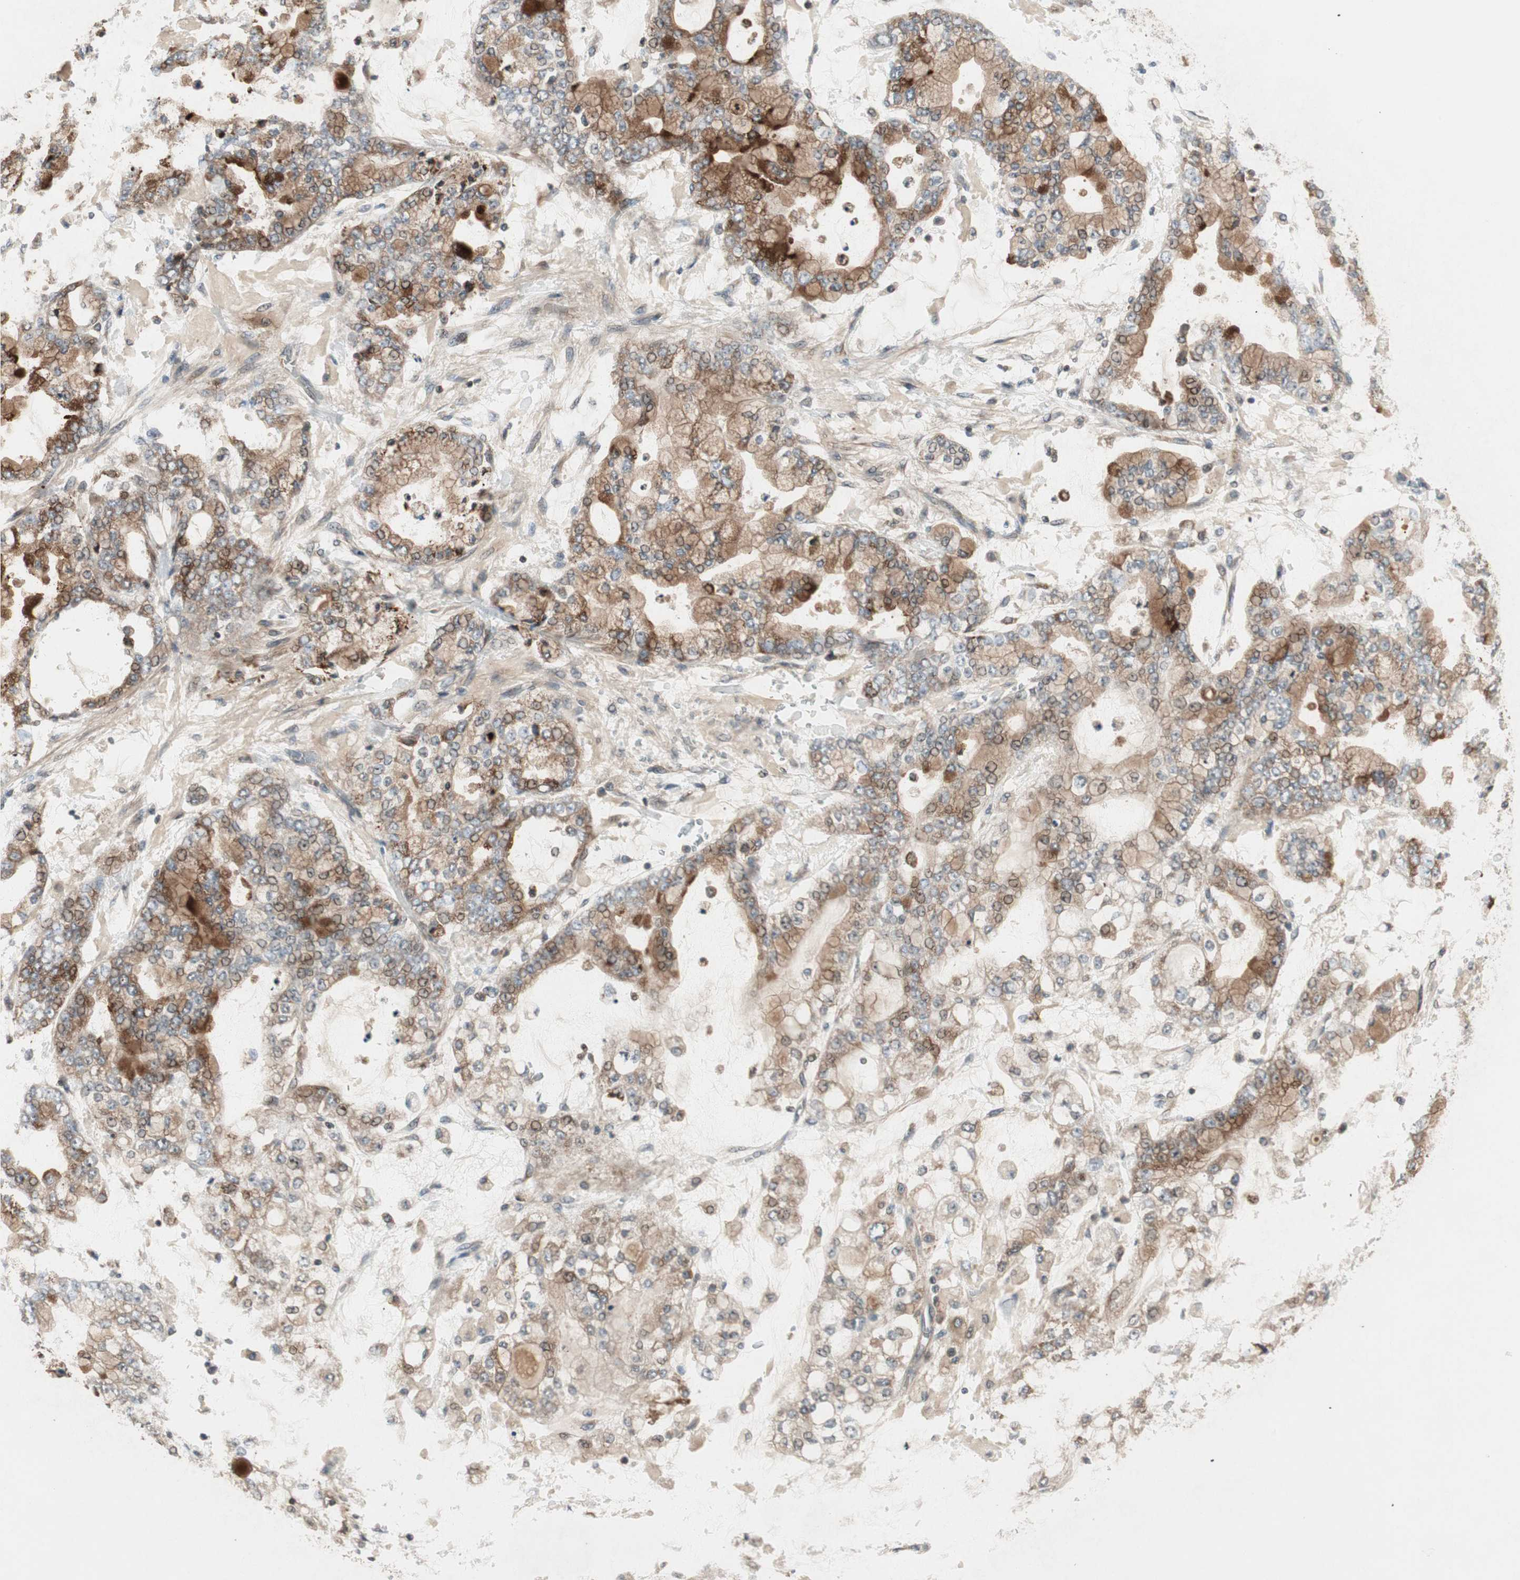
{"staining": {"intensity": "moderate", "quantity": ">75%", "location": "cytoplasmic/membranous"}, "tissue": "stomach cancer", "cell_type": "Tumor cells", "image_type": "cancer", "snomed": [{"axis": "morphology", "description": "Adenocarcinoma, NOS"}, {"axis": "topography", "description": "Stomach"}], "caption": "About >75% of tumor cells in stomach cancer show moderate cytoplasmic/membranous protein expression as visualized by brown immunohistochemical staining.", "gene": "ATP6AP2", "patient": {"sex": "male", "age": 76}}